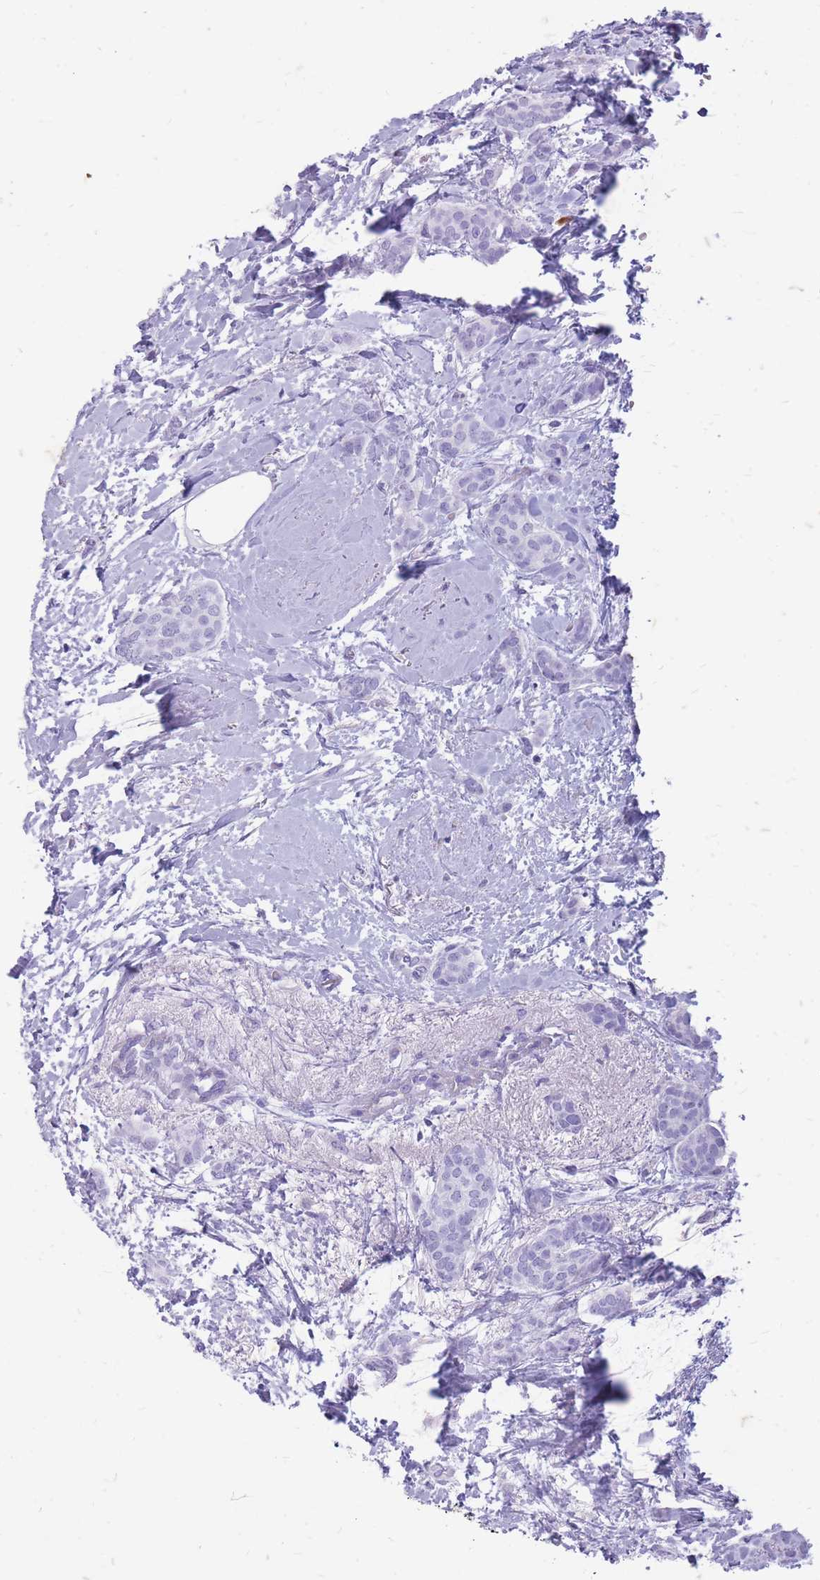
{"staining": {"intensity": "negative", "quantity": "none", "location": "none"}, "tissue": "breast cancer", "cell_type": "Tumor cells", "image_type": "cancer", "snomed": [{"axis": "morphology", "description": "Duct carcinoma"}, {"axis": "topography", "description": "Breast"}], "caption": "This photomicrograph is of breast invasive ductal carcinoma stained with immunohistochemistry to label a protein in brown with the nuclei are counter-stained blue. There is no positivity in tumor cells.", "gene": "ZFP37", "patient": {"sex": "female", "age": 72}}